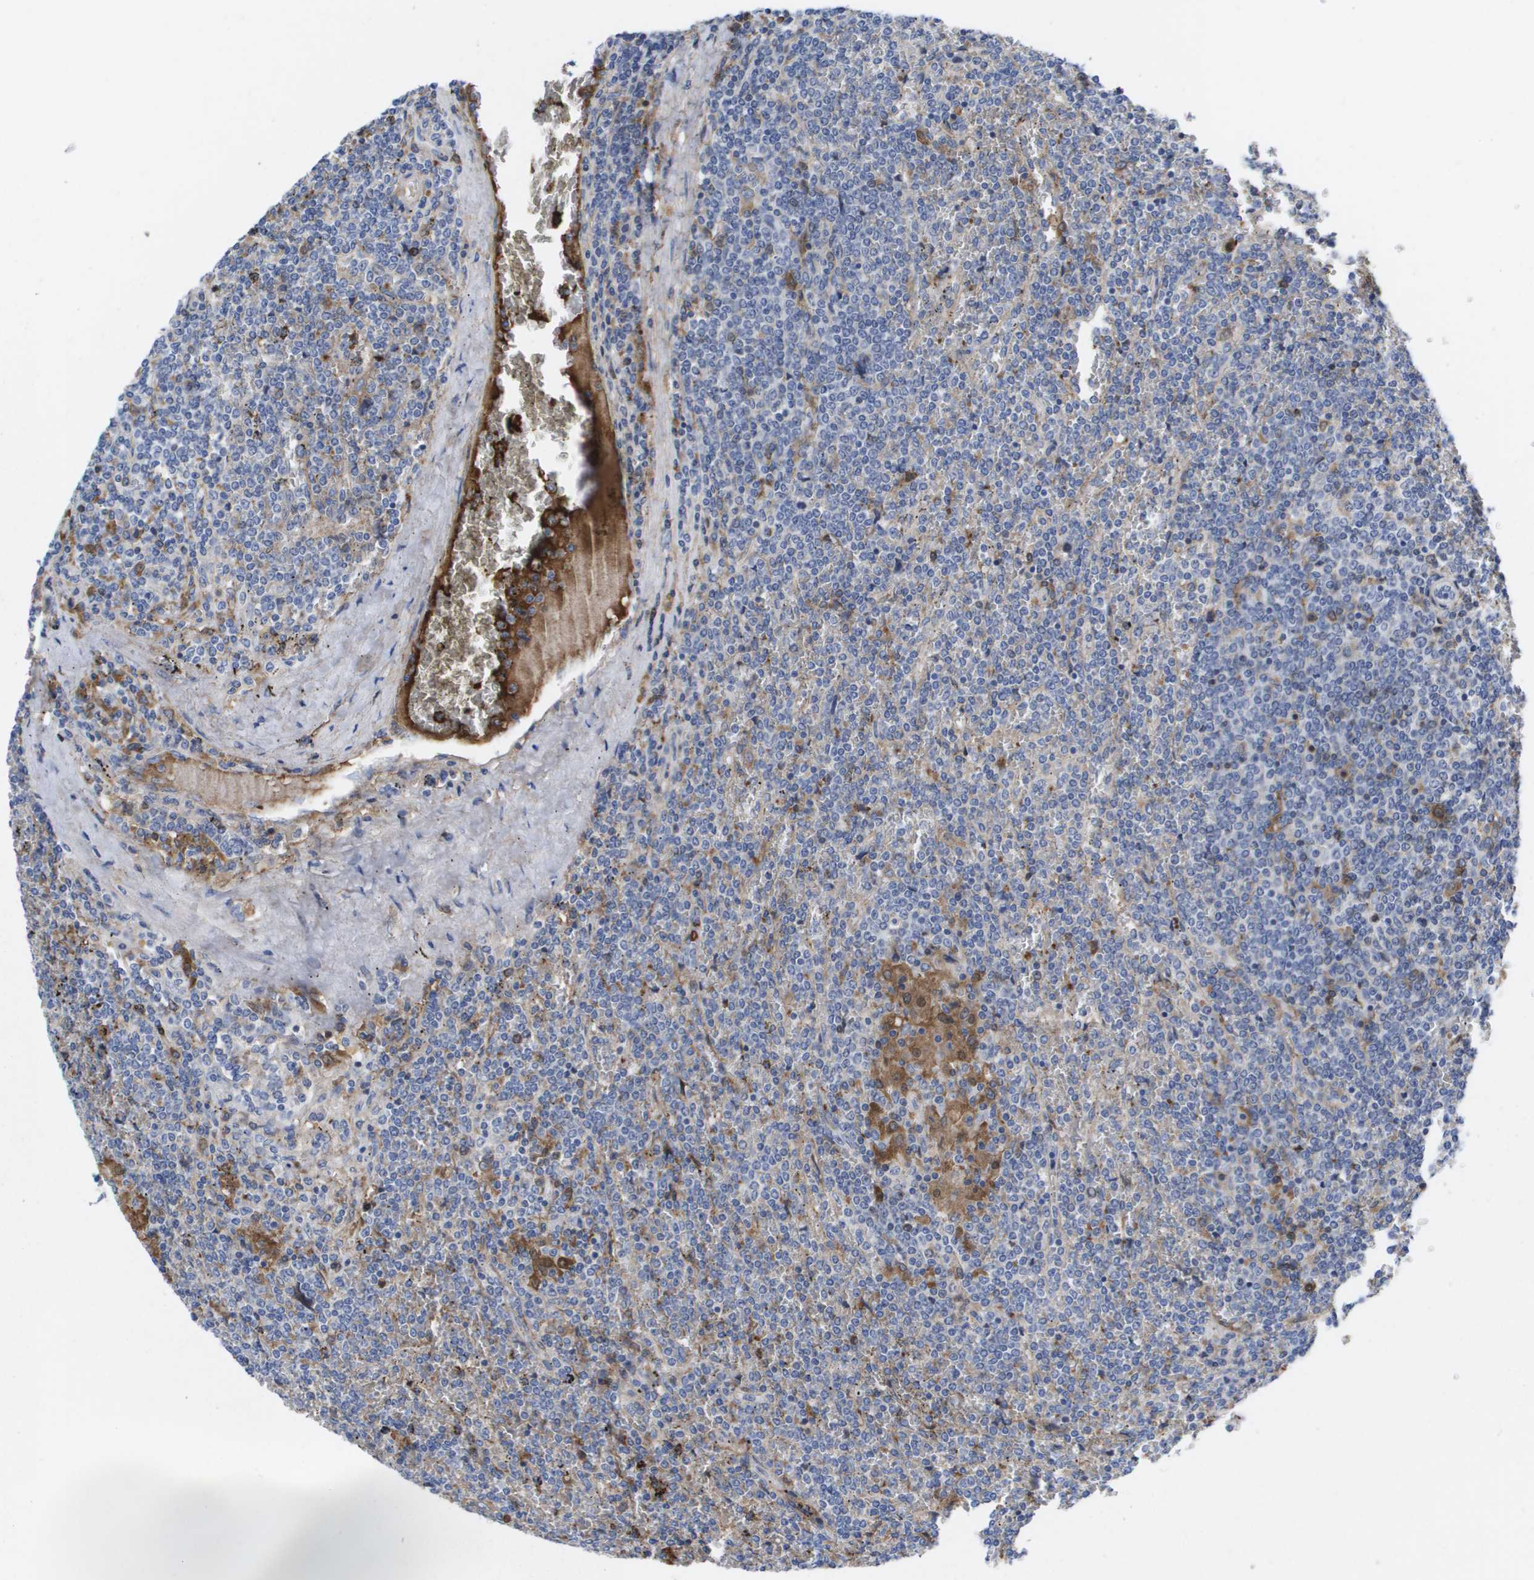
{"staining": {"intensity": "weak", "quantity": "<25%", "location": "cytoplasmic/membranous"}, "tissue": "lymphoma", "cell_type": "Tumor cells", "image_type": "cancer", "snomed": [{"axis": "morphology", "description": "Malignant lymphoma, non-Hodgkin's type, Low grade"}, {"axis": "topography", "description": "Spleen"}], "caption": "This is an IHC histopathology image of malignant lymphoma, non-Hodgkin's type (low-grade). There is no staining in tumor cells.", "gene": "SERPINC1", "patient": {"sex": "female", "age": 19}}